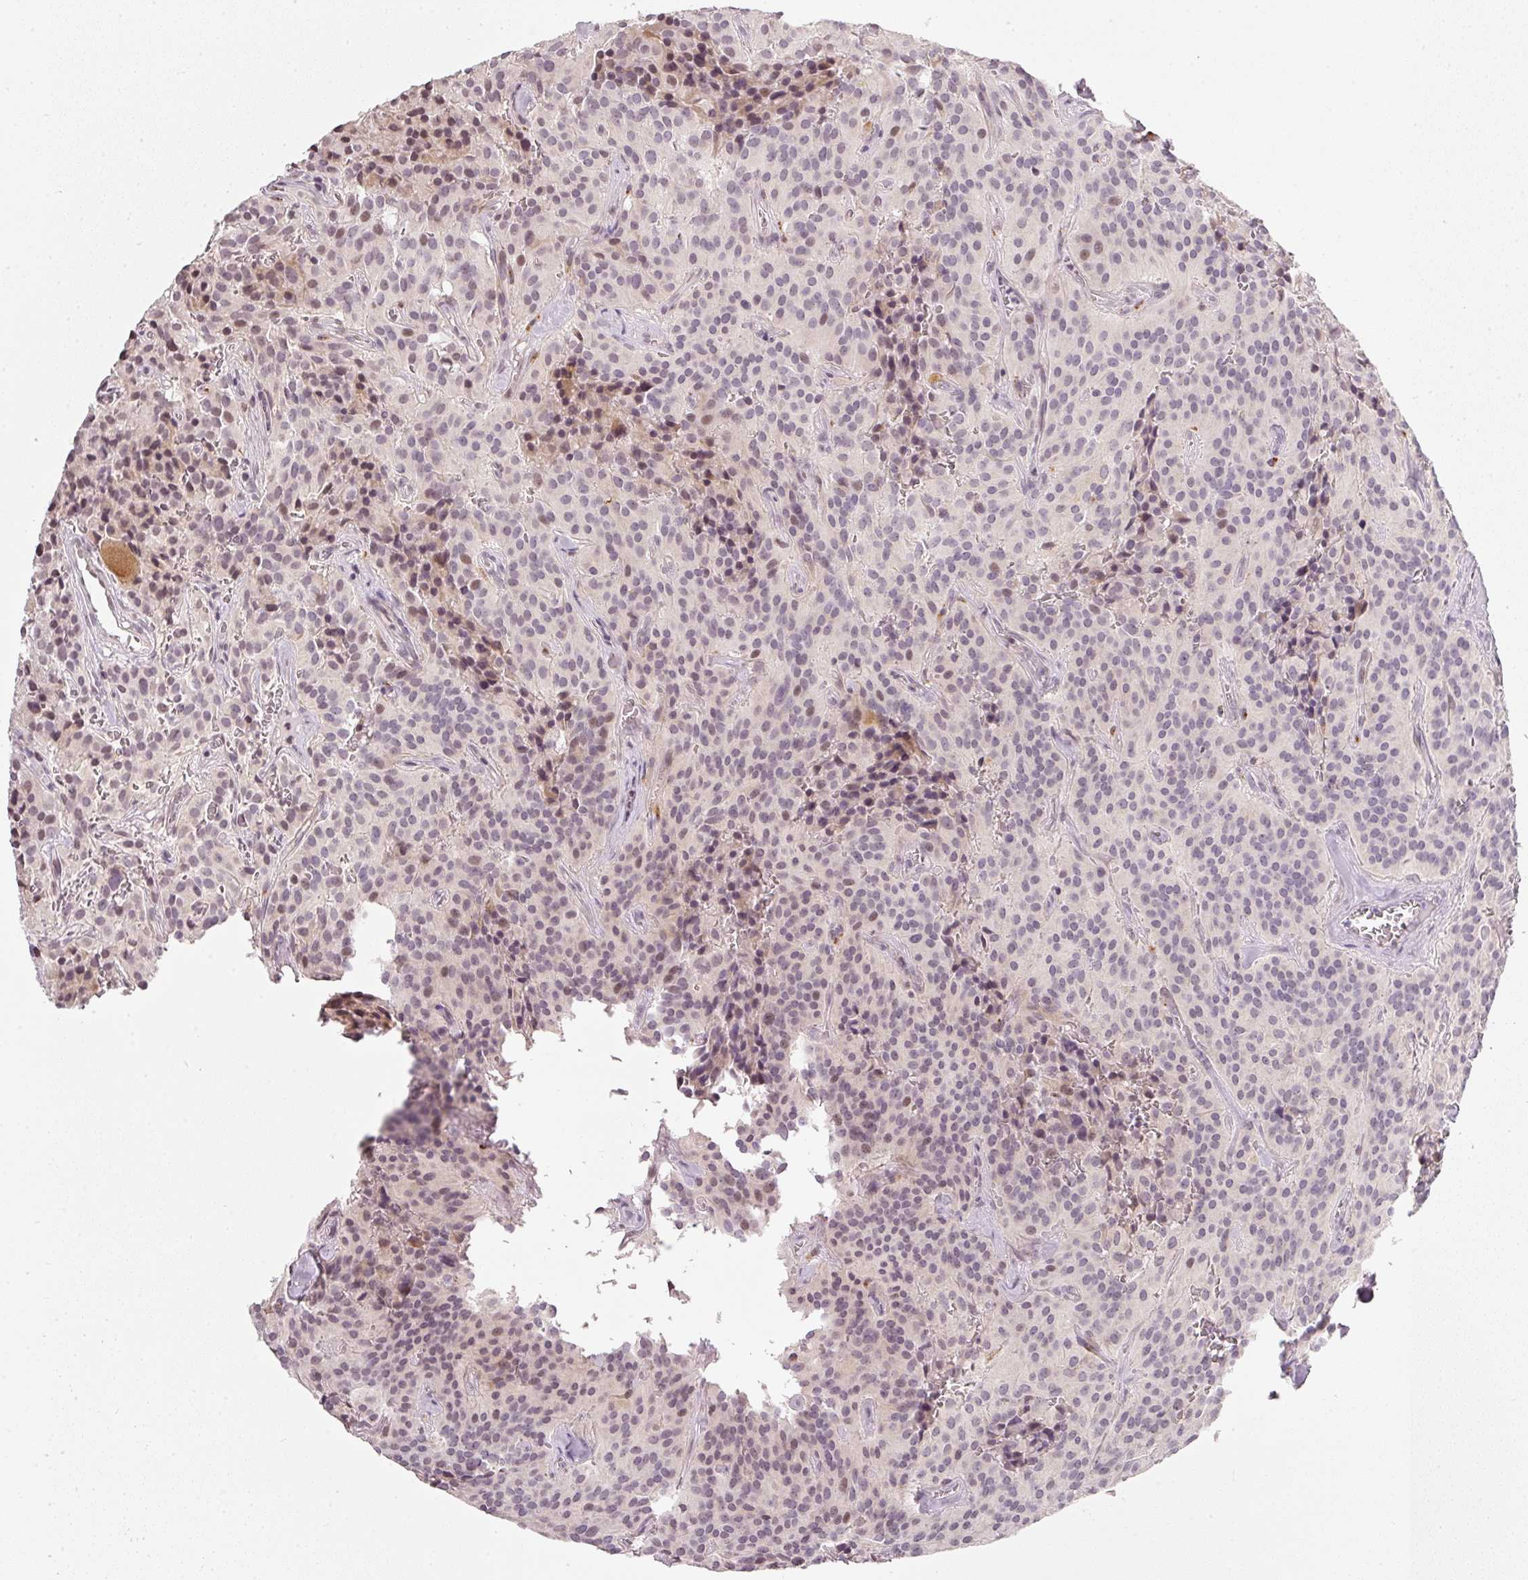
{"staining": {"intensity": "moderate", "quantity": "<25%", "location": "nuclear"}, "tissue": "glioma", "cell_type": "Tumor cells", "image_type": "cancer", "snomed": [{"axis": "morphology", "description": "Glioma, malignant, Low grade"}, {"axis": "topography", "description": "Brain"}], "caption": "The photomicrograph shows a brown stain indicating the presence of a protein in the nuclear of tumor cells in glioma.", "gene": "NRDE2", "patient": {"sex": "male", "age": 42}}